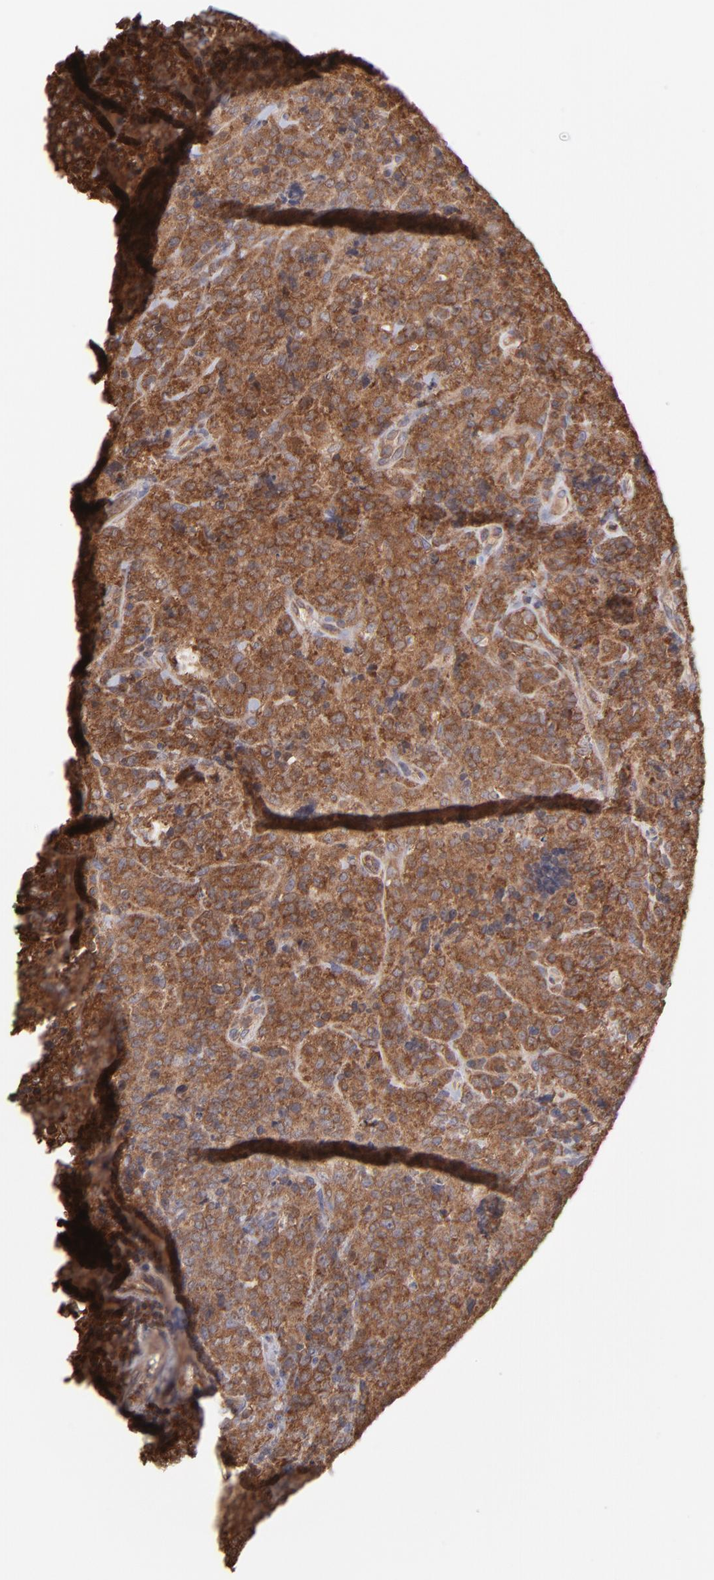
{"staining": {"intensity": "moderate", "quantity": ">75%", "location": "cytoplasmic/membranous"}, "tissue": "lymphoma", "cell_type": "Tumor cells", "image_type": "cancer", "snomed": [{"axis": "morphology", "description": "Malignant lymphoma, non-Hodgkin's type, High grade"}, {"axis": "topography", "description": "Tonsil"}], "caption": "The histopathology image shows immunohistochemical staining of malignant lymphoma, non-Hodgkin's type (high-grade). There is moderate cytoplasmic/membranous staining is identified in about >75% of tumor cells.", "gene": "MAPRE1", "patient": {"sex": "female", "age": 36}}